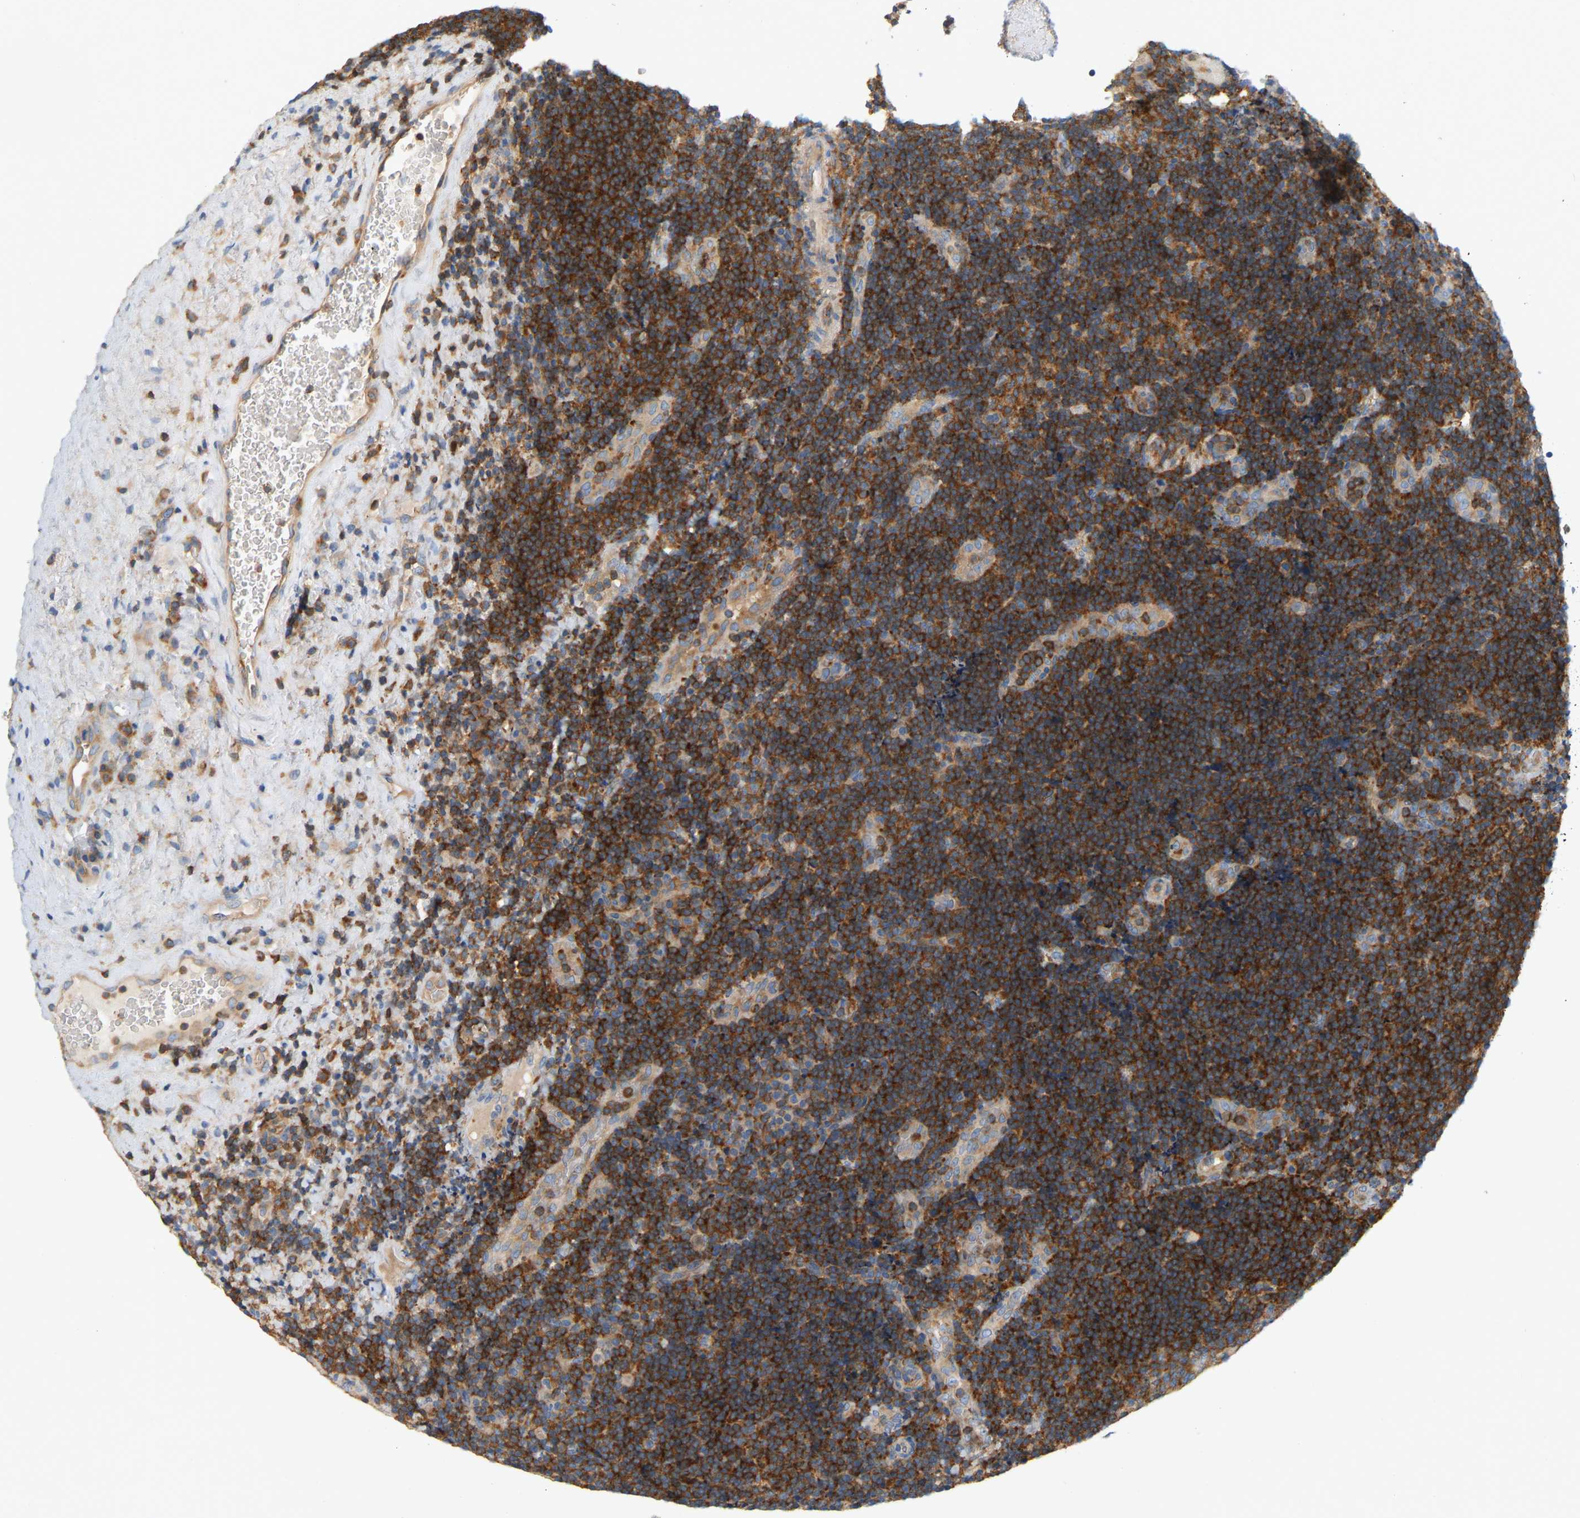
{"staining": {"intensity": "strong", "quantity": ">75%", "location": "cytoplasmic/membranous"}, "tissue": "lymphoma", "cell_type": "Tumor cells", "image_type": "cancer", "snomed": [{"axis": "morphology", "description": "Malignant lymphoma, non-Hodgkin's type, High grade"}, {"axis": "topography", "description": "Tonsil"}], "caption": "Lymphoma stained for a protein demonstrates strong cytoplasmic/membranous positivity in tumor cells.", "gene": "AKAP13", "patient": {"sex": "female", "age": 36}}